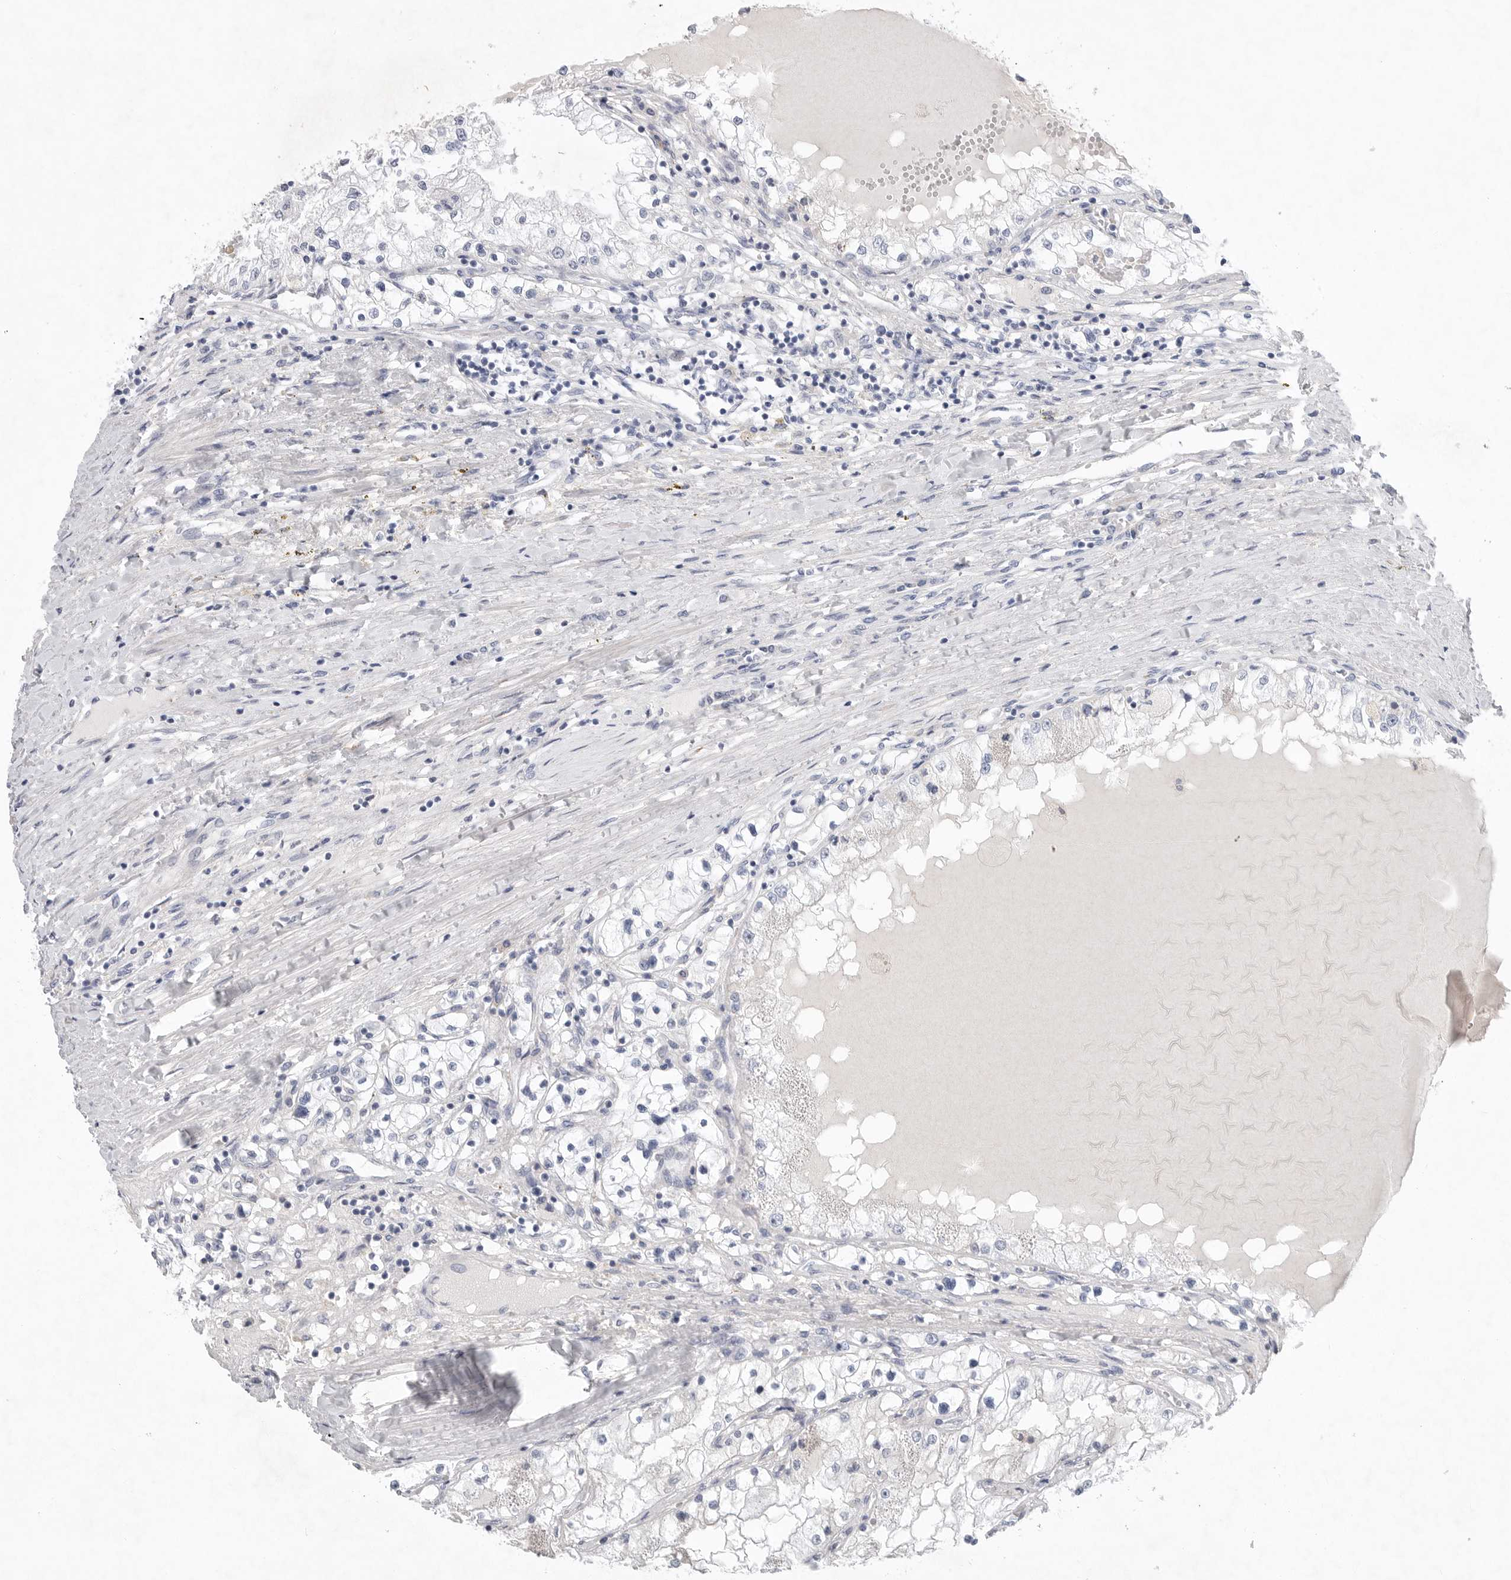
{"staining": {"intensity": "negative", "quantity": "none", "location": "none"}, "tissue": "renal cancer", "cell_type": "Tumor cells", "image_type": "cancer", "snomed": [{"axis": "morphology", "description": "Adenocarcinoma, NOS"}, {"axis": "topography", "description": "Kidney"}], "caption": "Immunohistochemical staining of human renal cancer displays no significant staining in tumor cells.", "gene": "CAMK2B", "patient": {"sex": "male", "age": 68}}